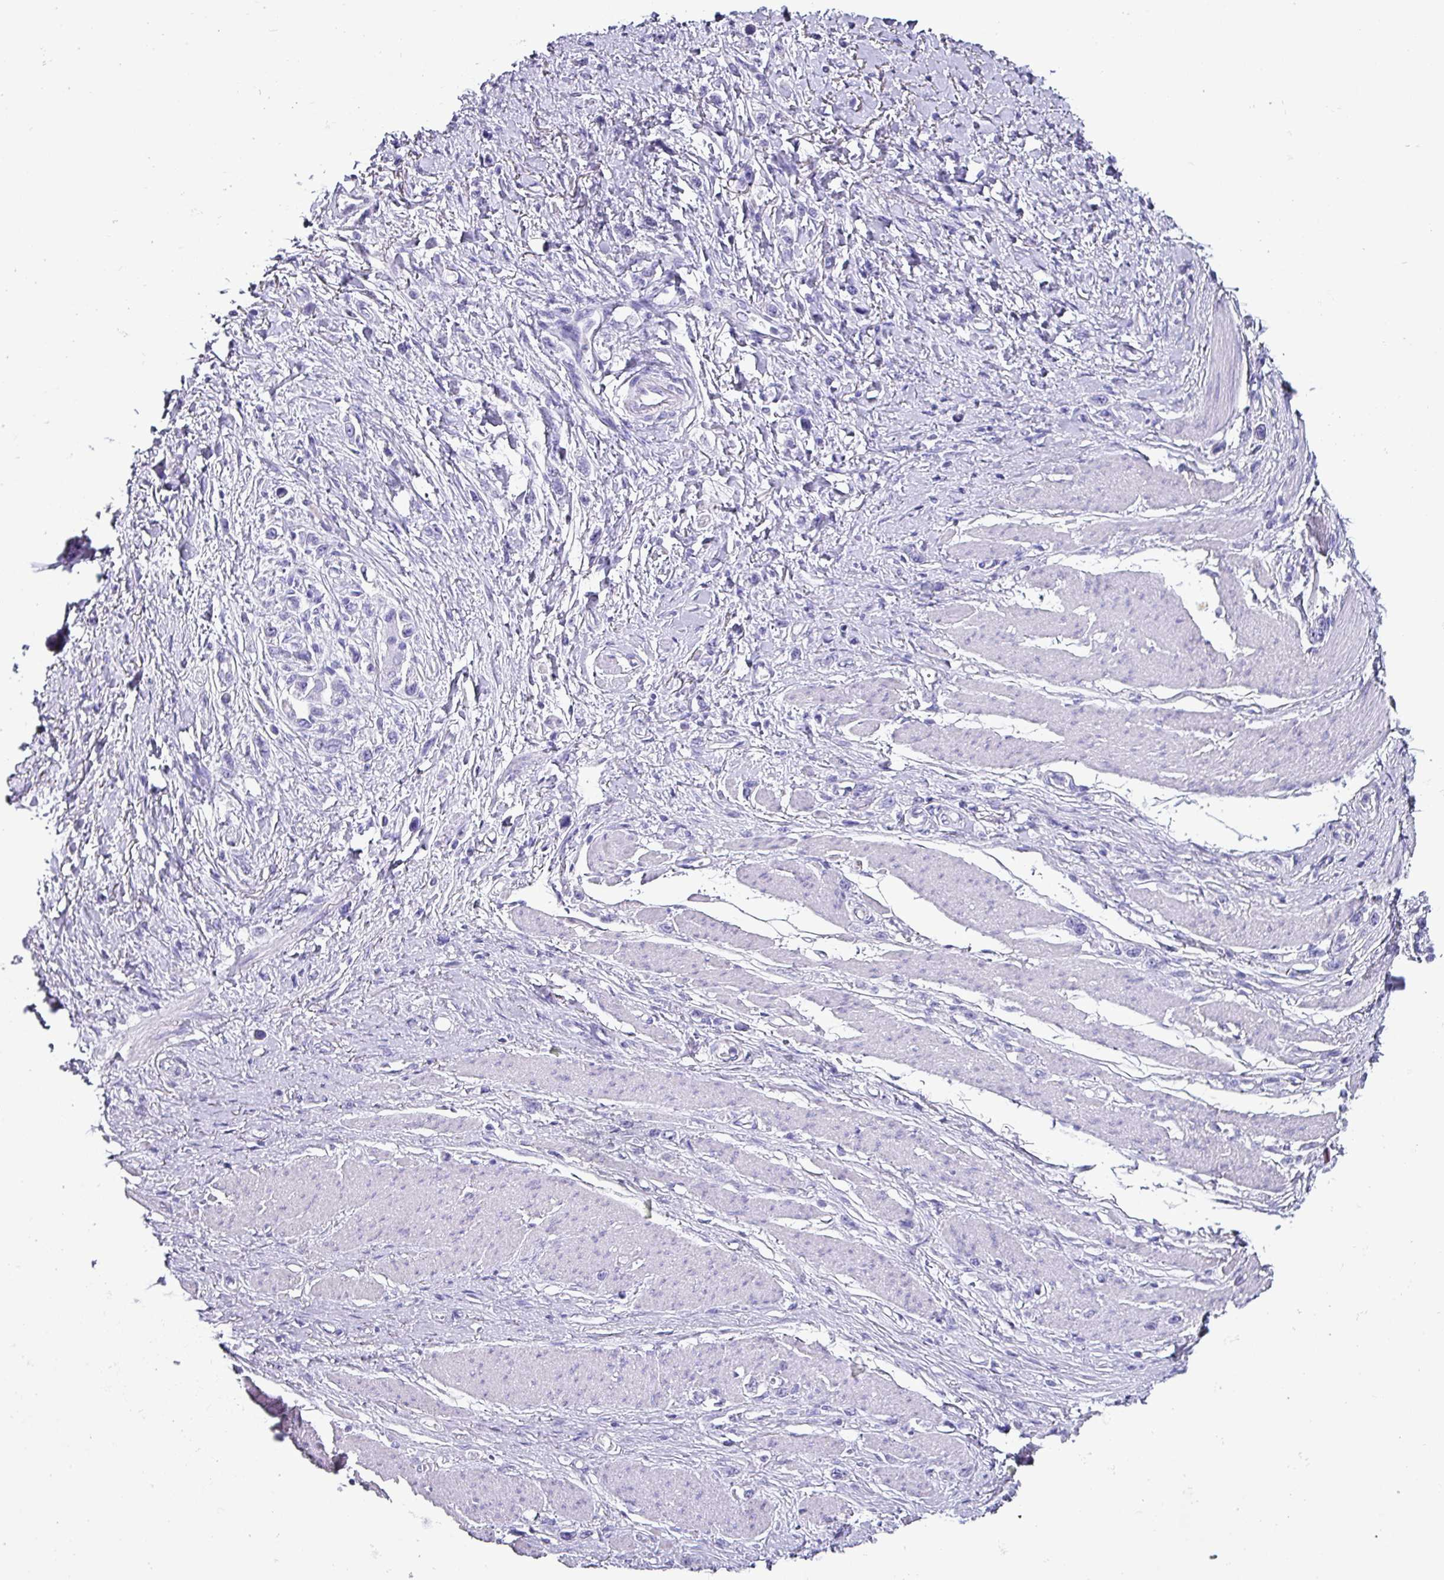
{"staining": {"intensity": "negative", "quantity": "none", "location": "none"}, "tissue": "stomach cancer", "cell_type": "Tumor cells", "image_type": "cancer", "snomed": [{"axis": "morphology", "description": "Adenocarcinoma, NOS"}, {"axis": "topography", "description": "Stomach"}], "caption": "Immunohistochemistry (IHC) photomicrograph of neoplastic tissue: stomach adenocarcinoma stained with DAB shows no significant protein staining in tumor cells.", "gene": "KRT6C", "patient": {"sex": "female", "age": 65}}